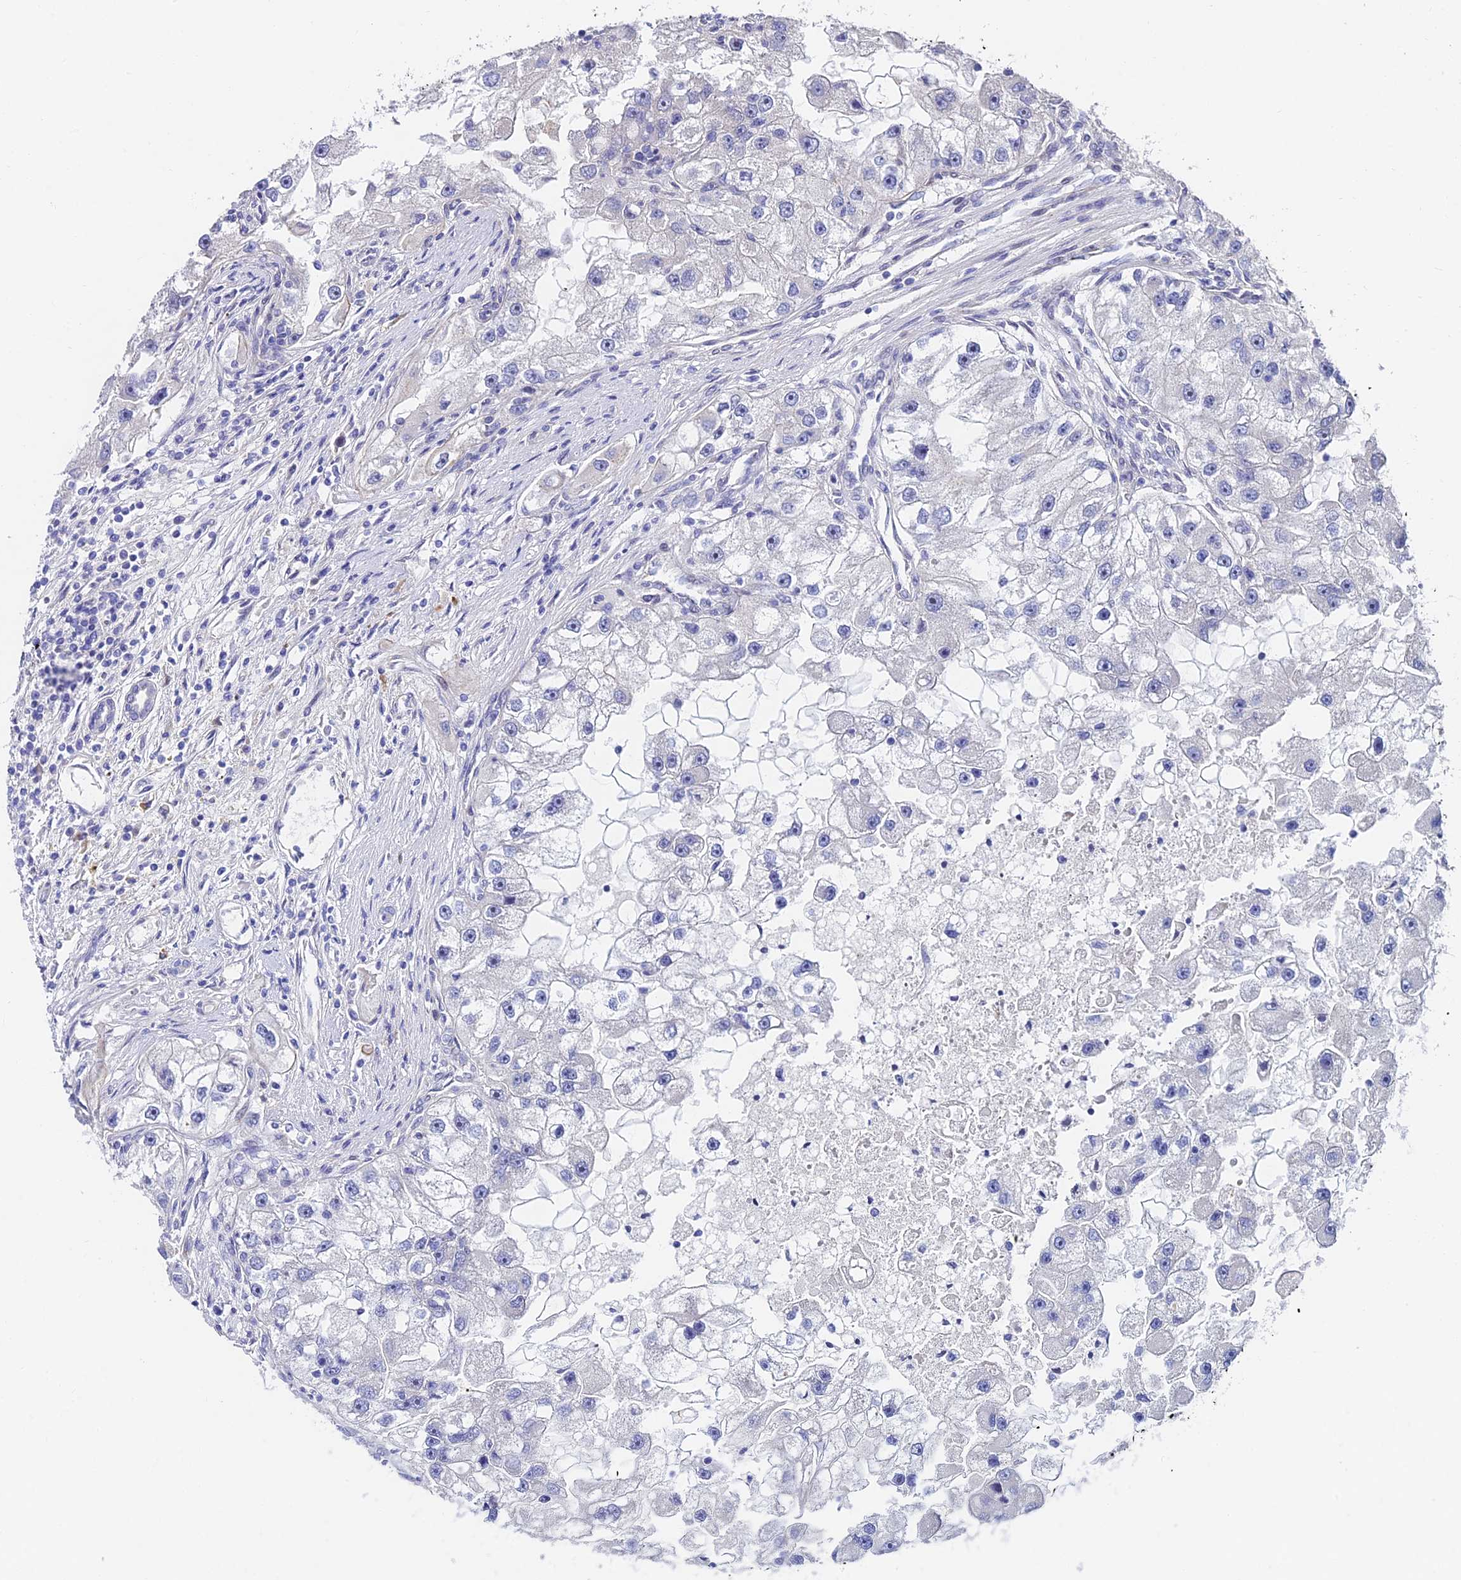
{"staining": {"intensity": "negative", "quantity": "none", "location": "none"}, "tissue": "renal cancer", "cell_type": "Tumor cells", "image_type": "cancer", "snomed": [{"axis": "morphology", "description": "Adenocarcinoma, NOS"}, {"axis": "topography", "description": "Kidney"}], "caption": "An immunohistochemistry image of renal adenocarcinoma is shown. There is no staining in tumor cells of renal adenocarcinoma.", "gene": "TRIM24", "patient": {"sex": "male", "age": 63}}